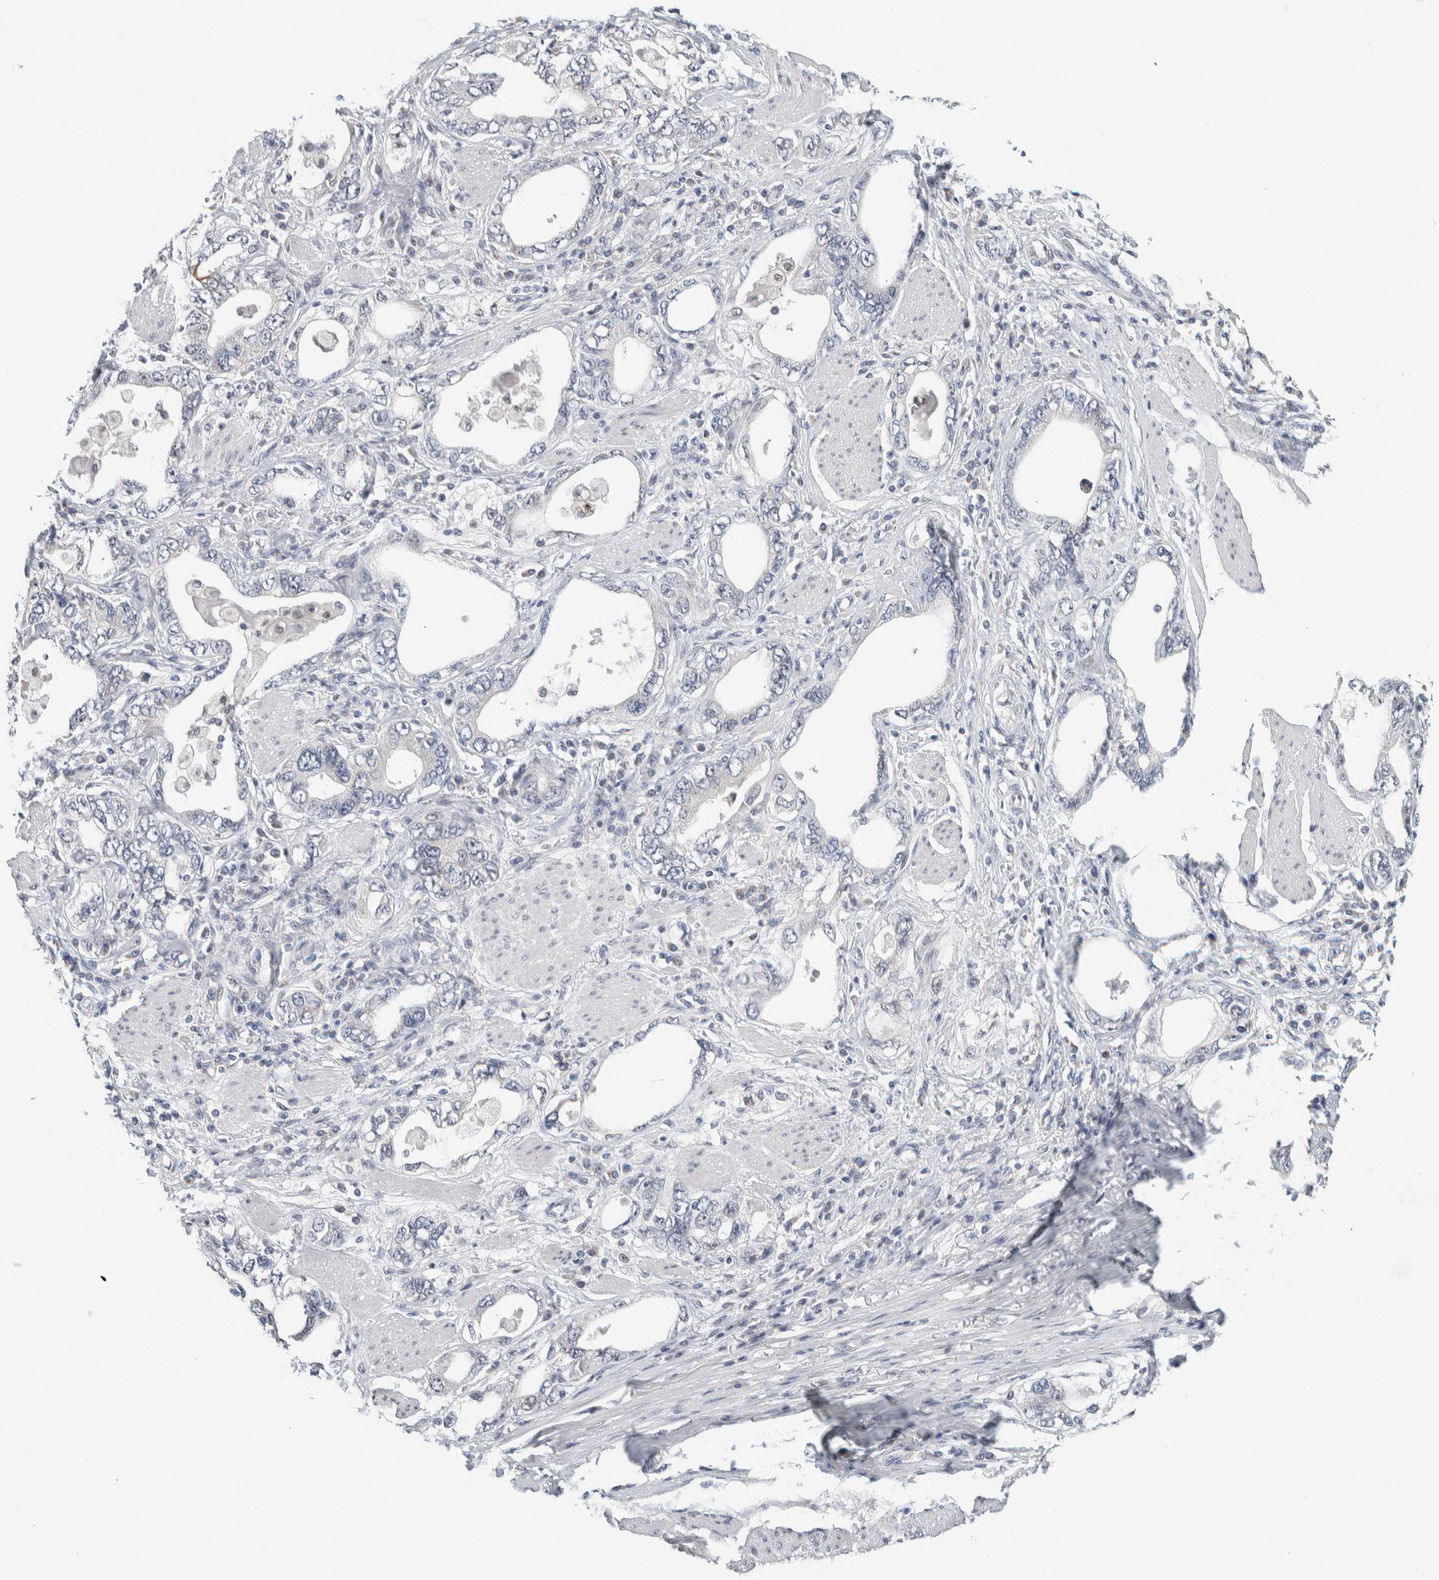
{"staining": {"intensity": "negative", "quantity": "none", "location": "none"}, "tissue": "stomach cancer", "cell_type": "Tumor cells", "image_type": "cancer", "snomed": [{"axis": "morphology", "description": "Adenocarcinoma, NOS"}, {"axis": "topography", "description": "Stomach, lower"}], "caption": "This image is of adenocarcinoma (stomach) stained with IHC to label a protein in brown with the nuclei are counter-stained blue. There is no positivity in tumor cells.", "gene": "NEUROD1", "patient": {"sex": "female", "age": 93}}